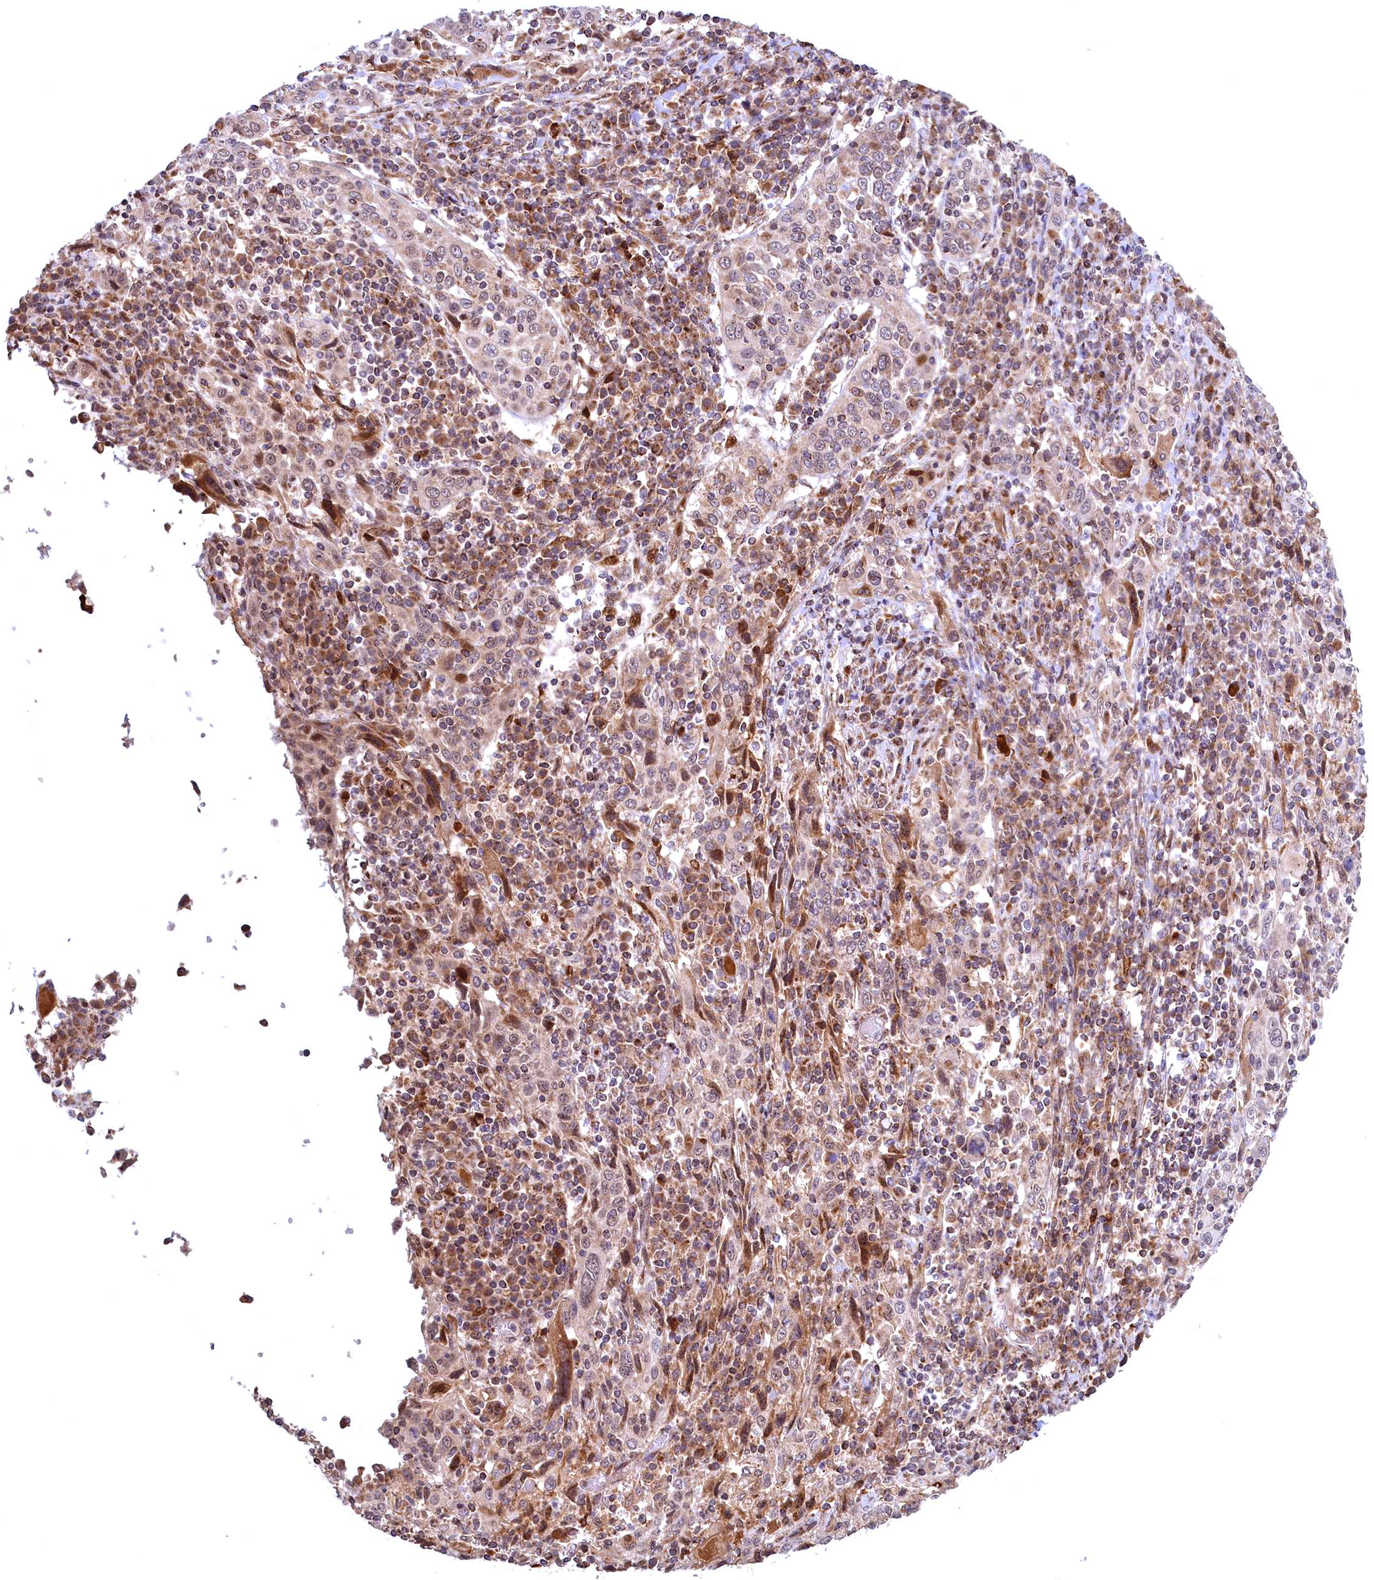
{"staining": {"intensity": "moderate", "quantity": "25%-75%", "location": "nuclear"}, "tissue": "cervical cancer", "cell_type": "Tumor cells", "image_type": "cancer", "snomed": [{"axis": "morphology", "description": "Squamous cell carcinoma, NOS"}, {"axis": "topography", "description": "Cervix"}], "caption": "Moderate nuclear staining is seen in approximately 25%-75% of tumor cells in cervical squamous cell carcinoma.", "gene": "PLA2G10", "patient": {"sex": "female", "age": 46}}